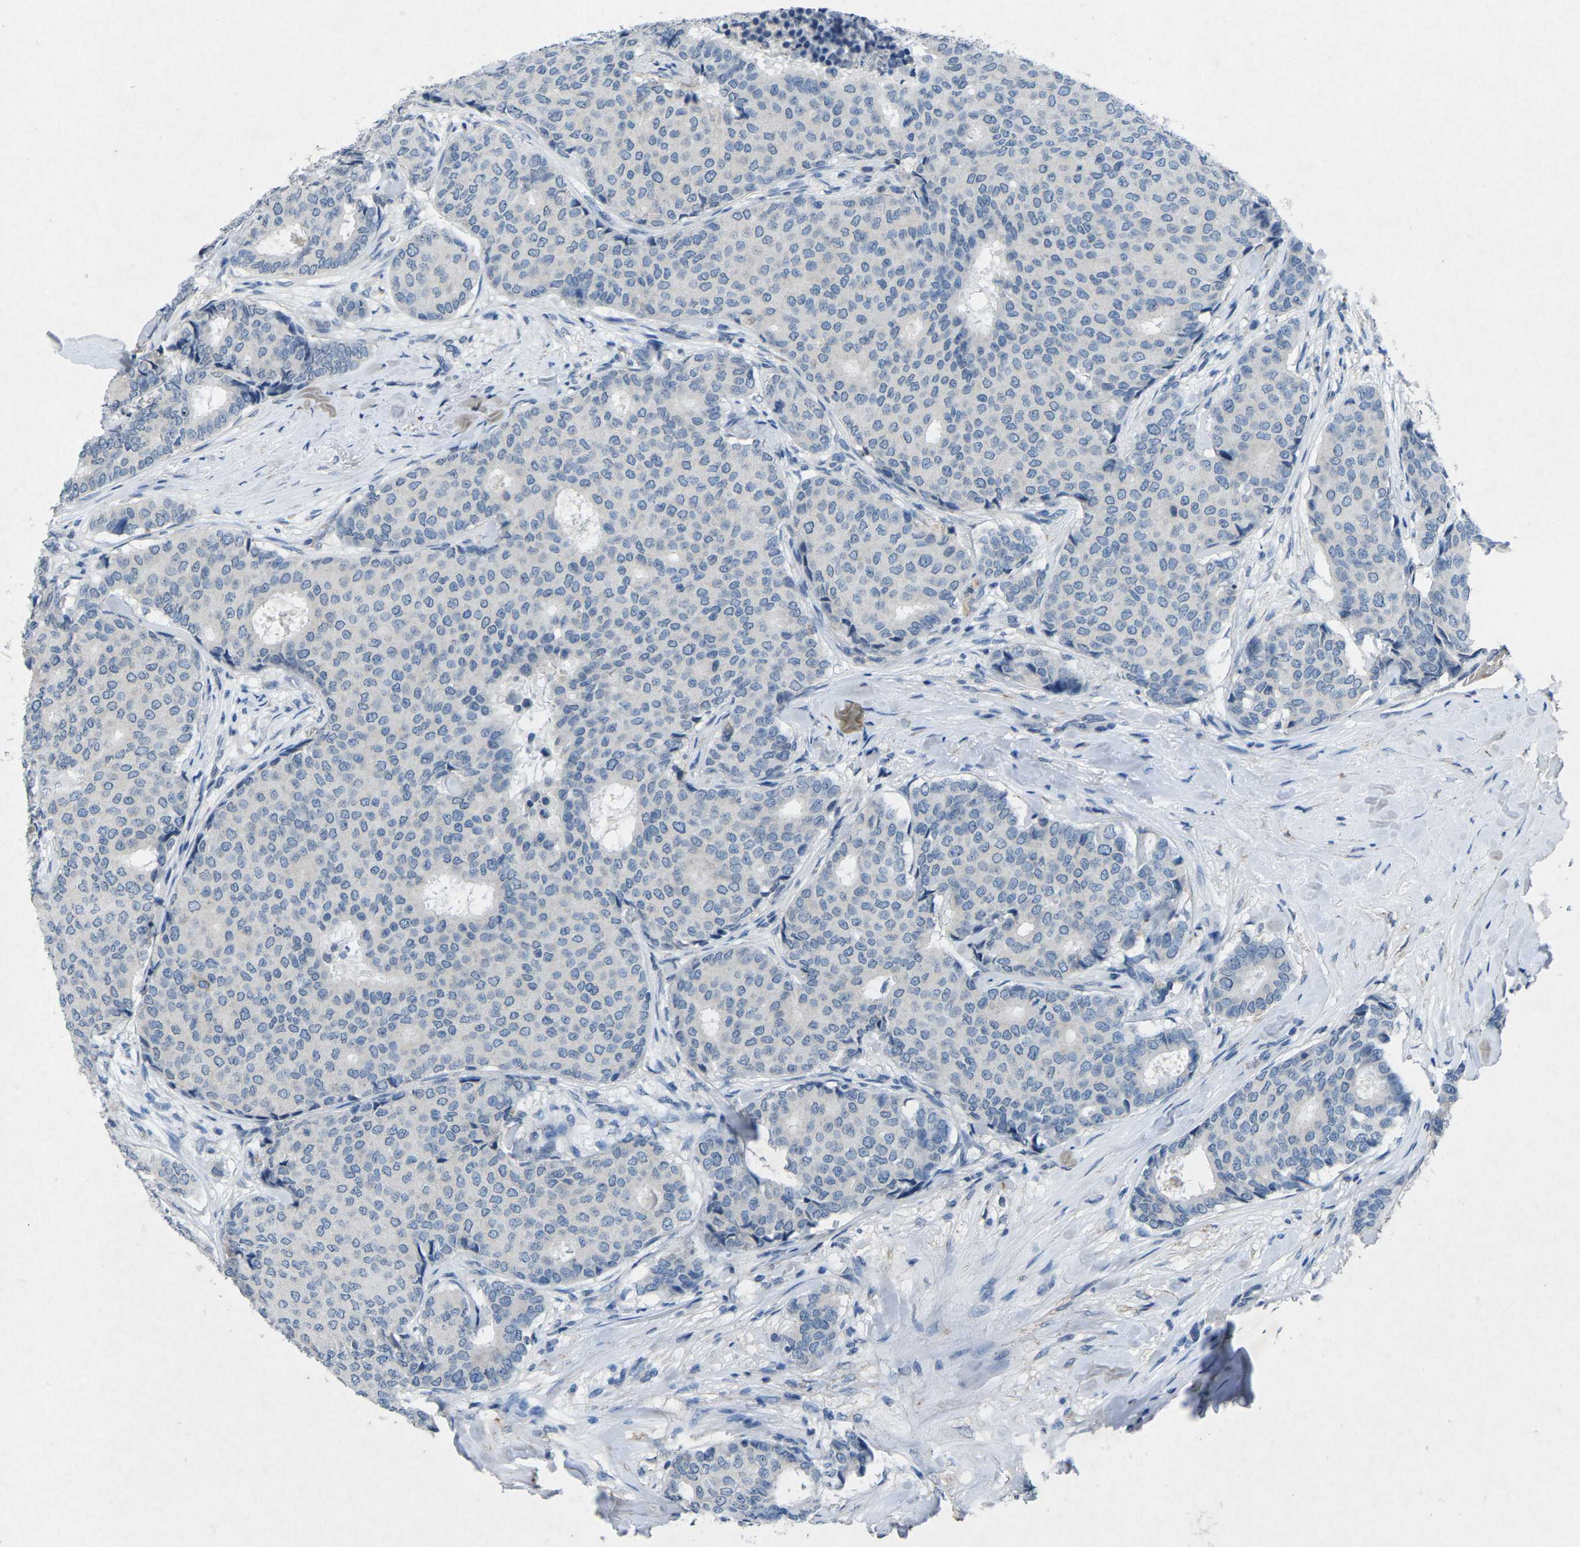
{"staining": {"intensity": "negative", "quantity": "none", "location": "none"}, "tissue": "breast cancer", "cell_type": "Tumor cells", "image_type": "cancer", "snomed": [{"axis": "morphology", "description": "Duct carcinoma"}, {"axis": "topography", "description": "Breast"}], "caption": "High magnification brightfield microscopy of breast cancer stained with DAB (brown) and counterstained with hematoxylin (blue): tumor cells show no significant expression.", "gene": "PLG", "patient": {"sex": "female", "age": 75}}